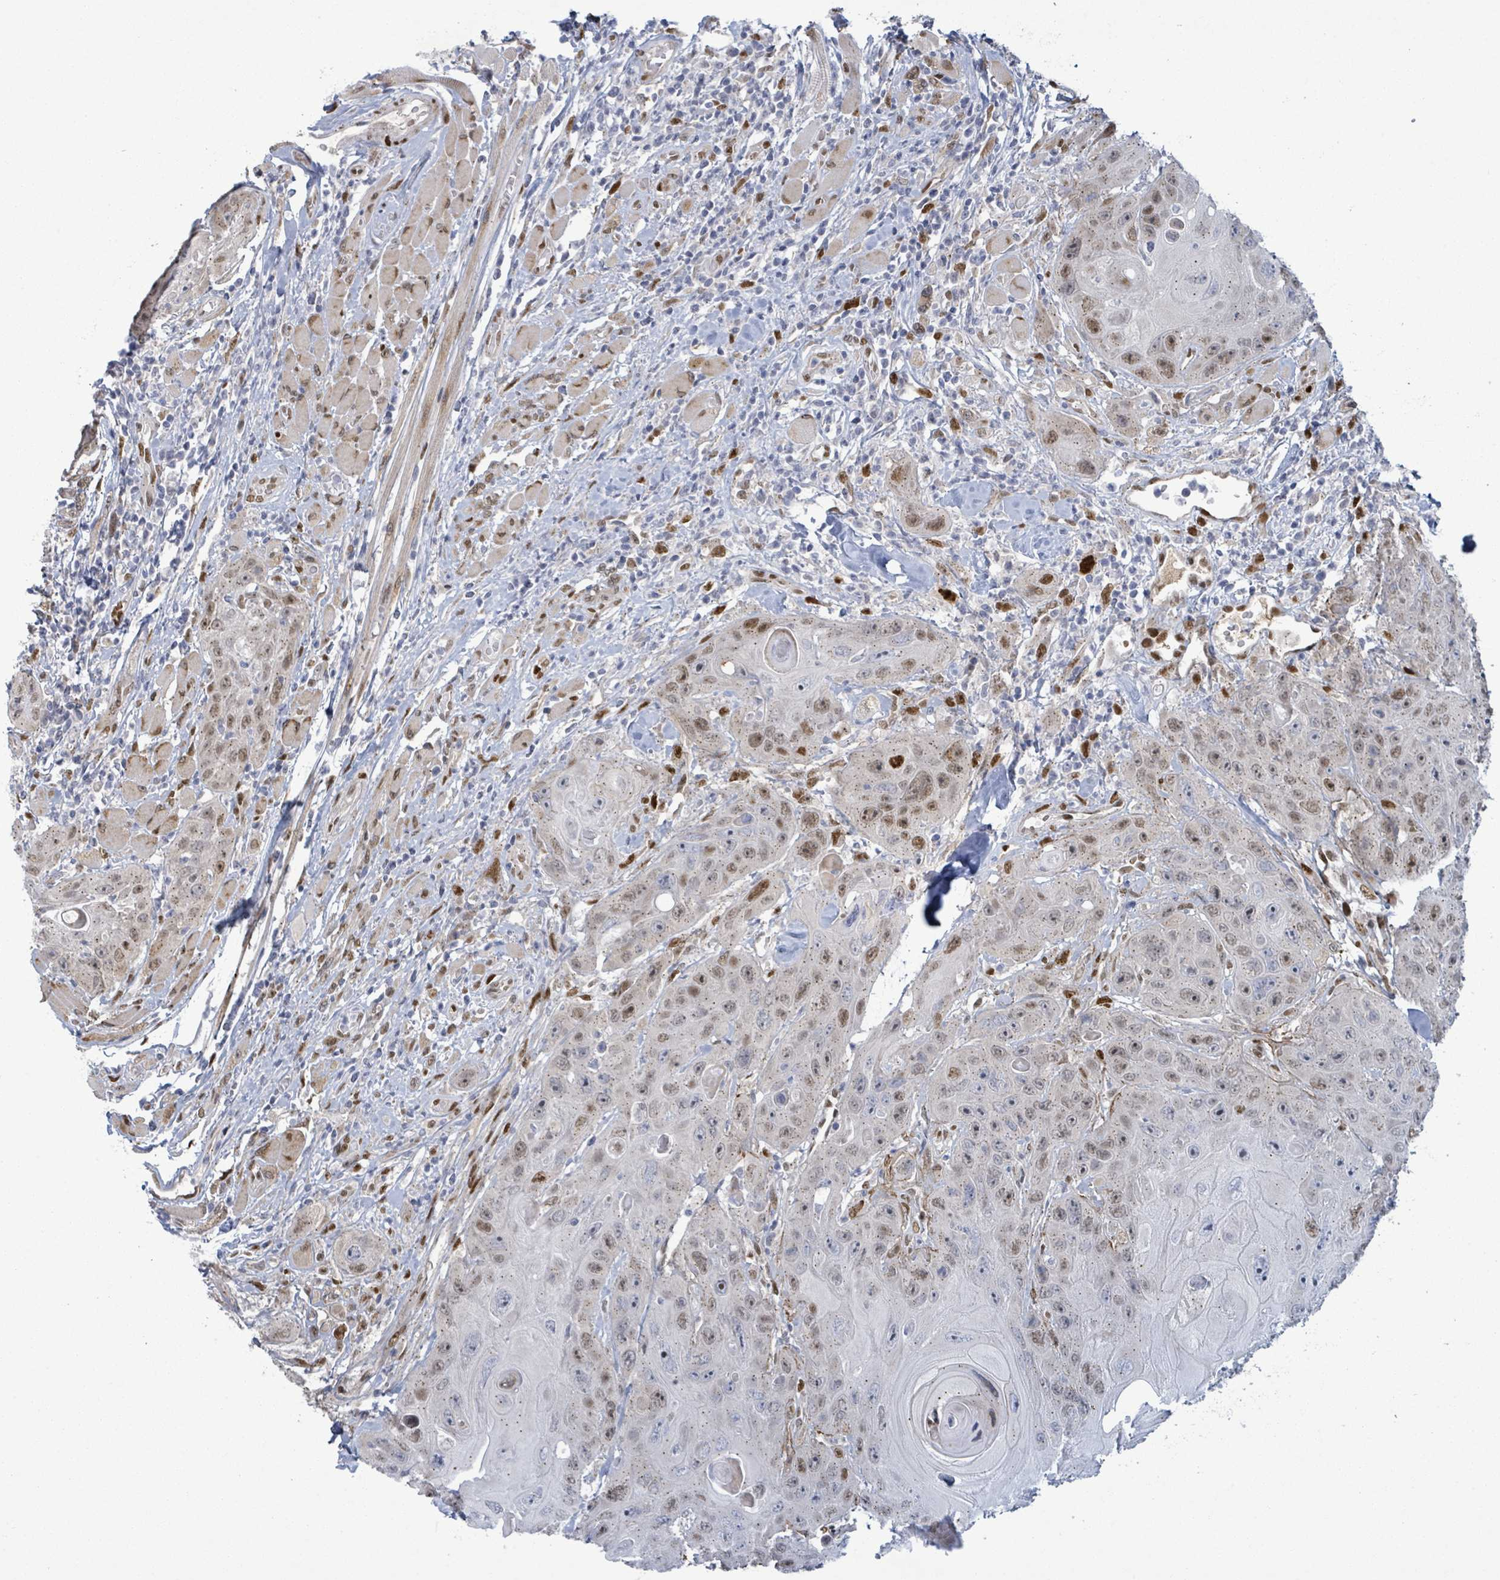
{"staining": {"intensity": "moderate", "quantity": ">75%", "location": "nuclear"}, "tissue": "head and neck cancer", "cell_type": "Tumor cells", "image_type": "cancer", "snomed": [{"axis": "morphology", "description": "Squamous cell carcinoma, NOS"}, {"axis": "topography", "description": "Head-Neck"}], "caption": "An image showing moderate nuclear staining in approximately >75% of tumor cells in squamous cell carcinoma (head and neck), as visualized by brown immunohistochemical staining.", "gene": "TUSC1", "patient": {"sex": "female", "age": 59}}